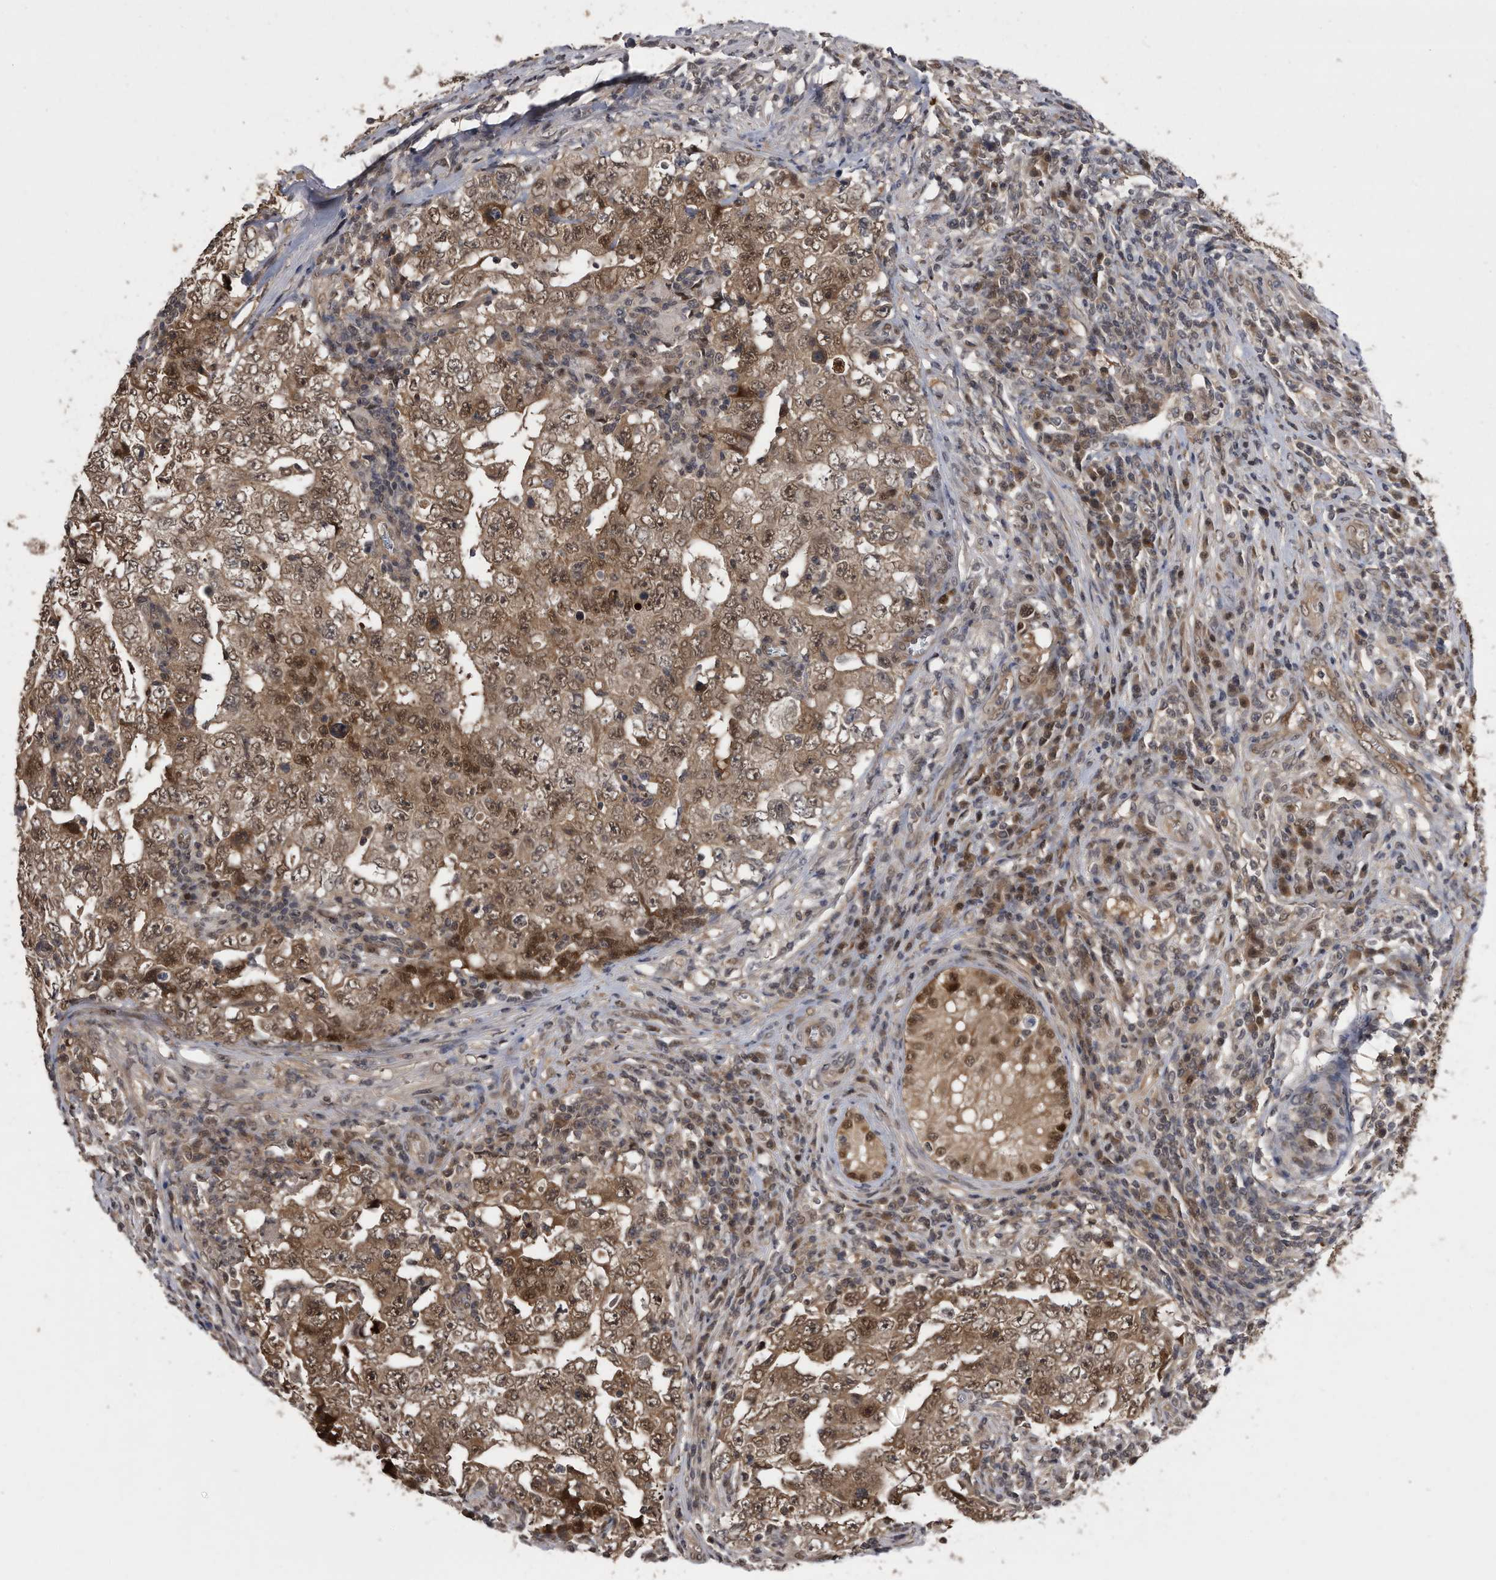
{"staining": {"intensity": "moderate", "quantity": ">75%", "location": "cytoplasmic/membranous,nuclear"}, "tissue": "testis cancer", "cell_type": "Tumor cells", "image_type": "cancer", "snomed": [{"axis": "morphology", "description": "Carcinoma, Embryonal, NOS"}, {"axis": "topography", "description": "Testis"}], "caption": "Testis cancer was stained to show a protein in brown. There is medium levels of moderate cytoplasmic/membranous and nuclear positivity in approximately >75% of tumor cells. Using DAB (brown) and hematoxylin (blue) stains, captured at high magnification using brightfield microscopy.", "gene": "RAD23B", "patient": {"sex": "male", "age": 26}}